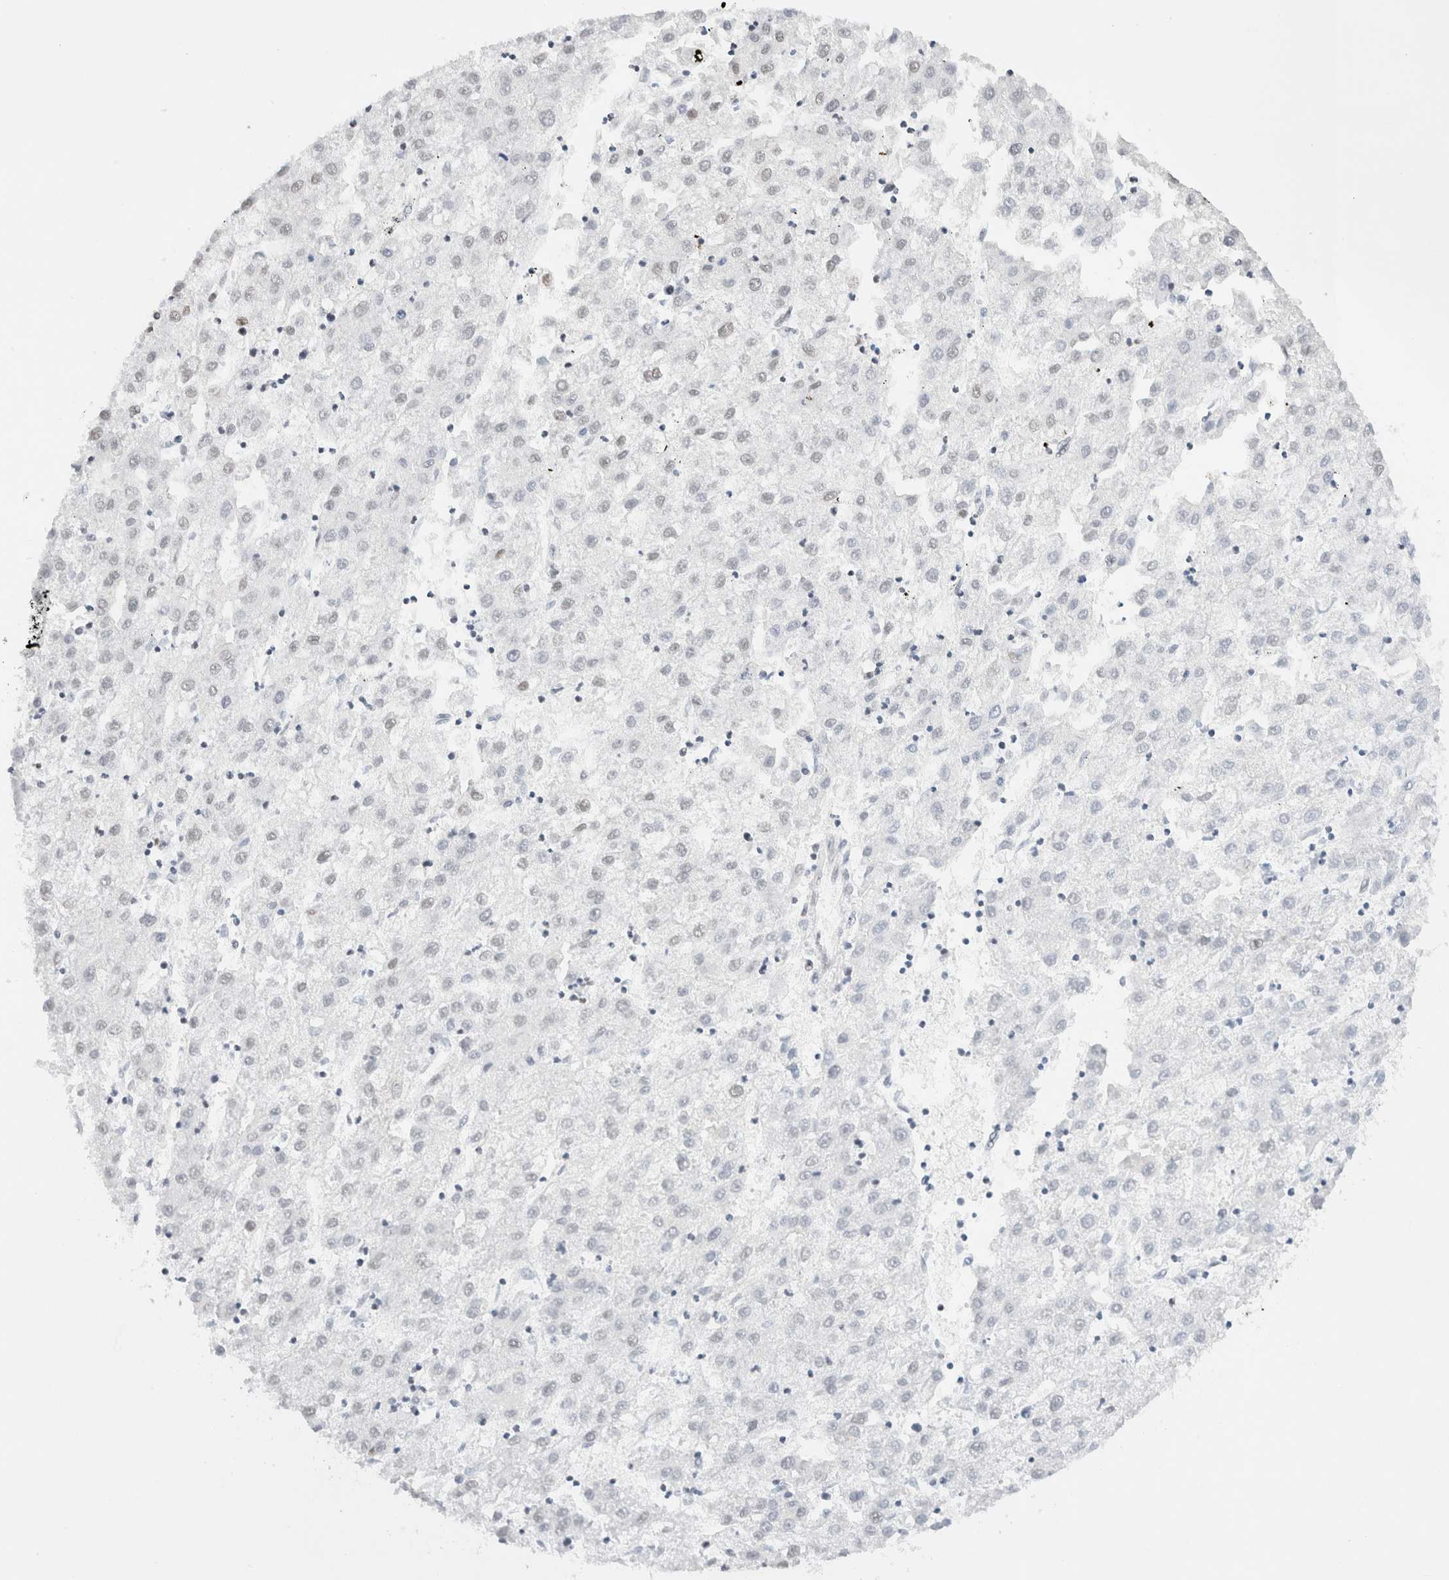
{"staining": {"intensity": "negative", "quantity": "none", "location": "none"}, "tissue": "liver cancer", "cell_type": "Tumor cells", "image_type": "cancer", "snomed": [{"axis": "morphology", "description": "Carcinoma, Hepatocellular, NOS"}, {"axis": "topography", "description": "Liver"}], "caption": "The immunohistochemistry micrograph has no significant positivity in tumor cells of liver cancer (hepatocellular carcinoma) tissue.", "gene": "SUPT3H", "patient": {"sex": "male", "age": 72}}